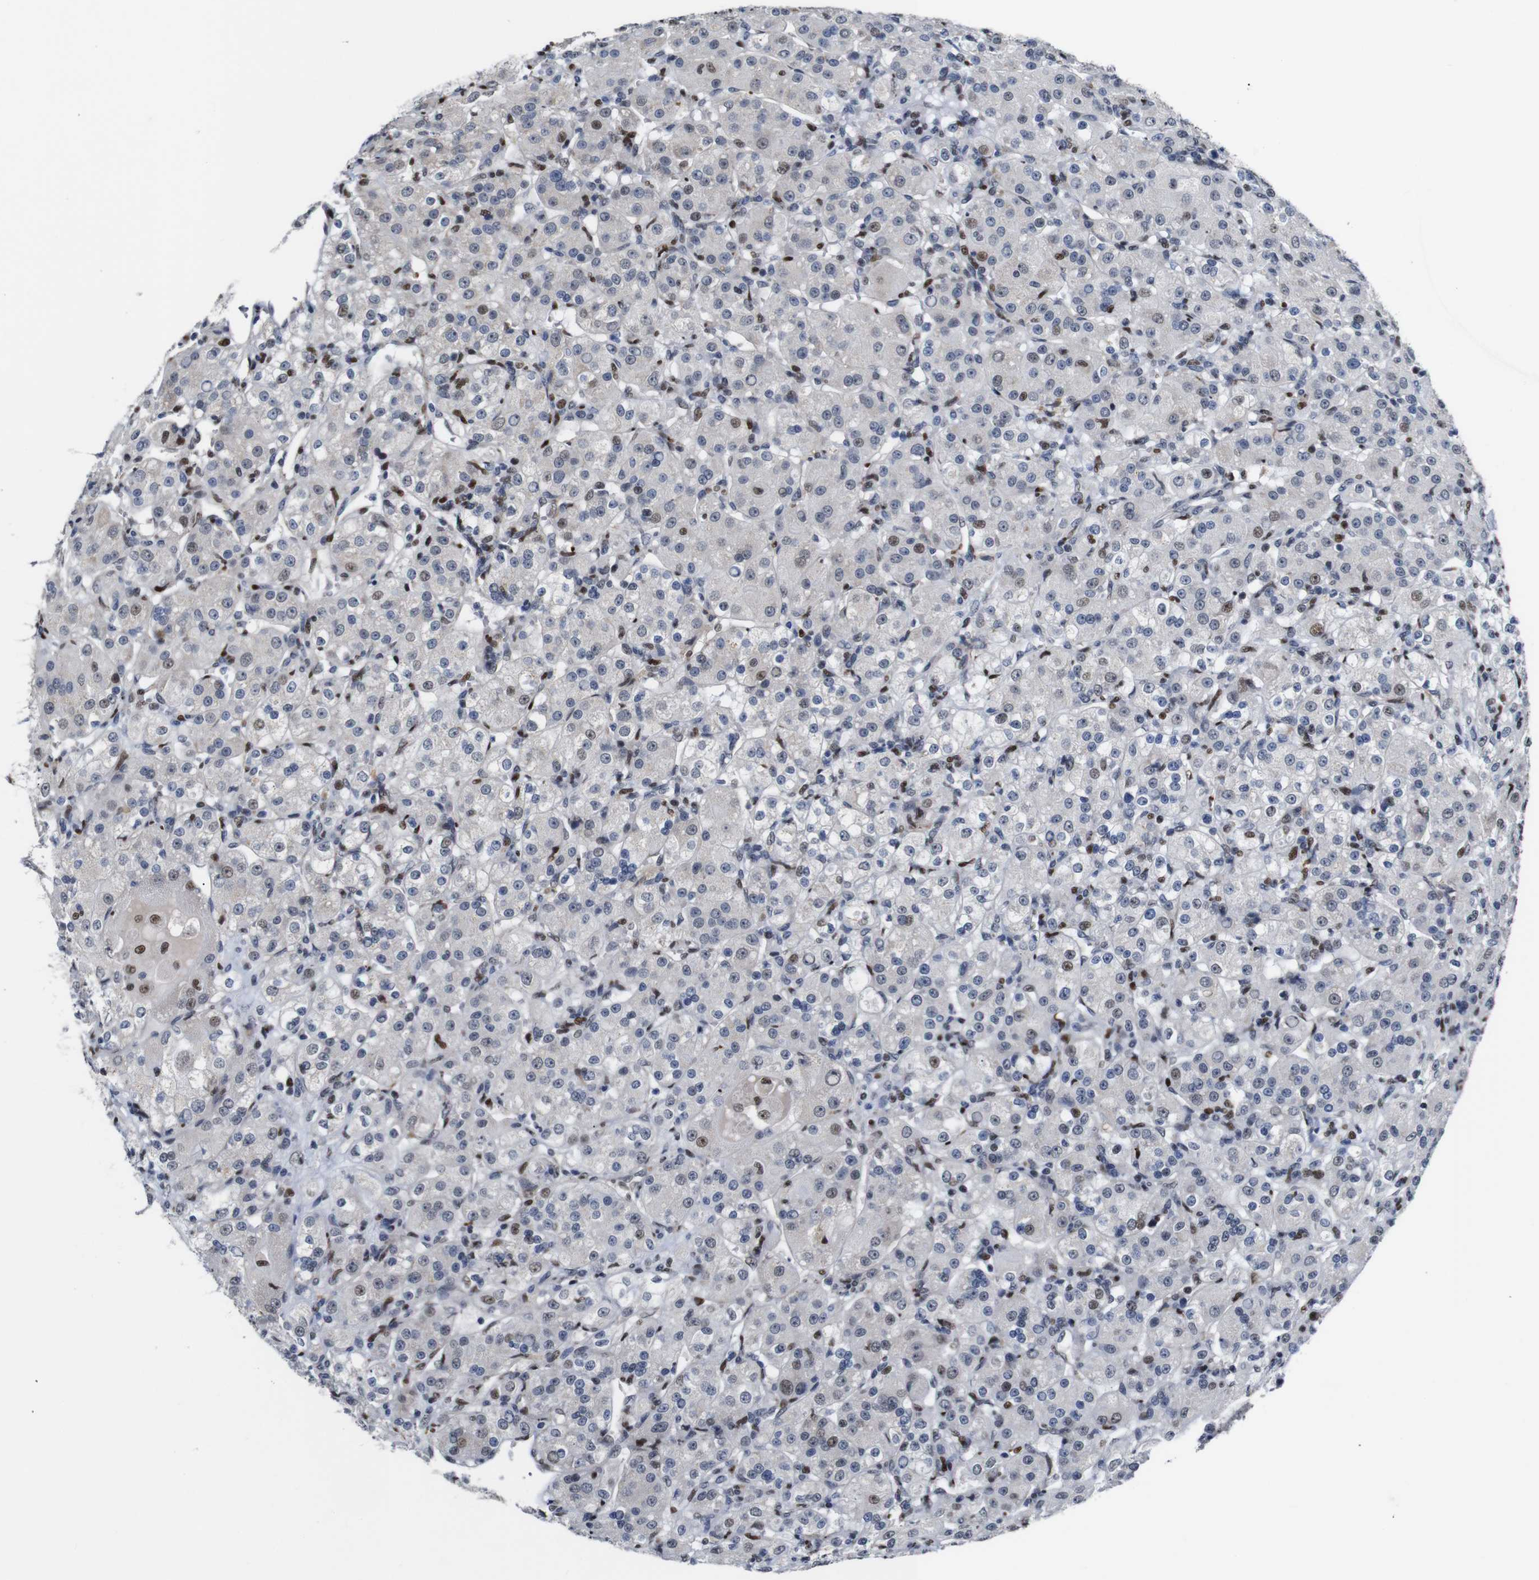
{"staining": {"intensity": "negative", "quantity": "none", "location": "none"}, "tissue": "renal cancer", "cell_type": "Tumor cells", "image_type": "cancer", "snomed": [{"axis": "morphology", "description": "Normal tissue, NOS"}, {"axis": "morphology", "description": "Adenocarcinoma, NOS"}, {"axis": "topography", "description": "Kidney"}], "caption": "Photomicrograph shows no significant protein staining in tumor cells of renal adenocarcinoma.", "gene": "GATA6", "patient": {"sex": "male", "age": 61}}